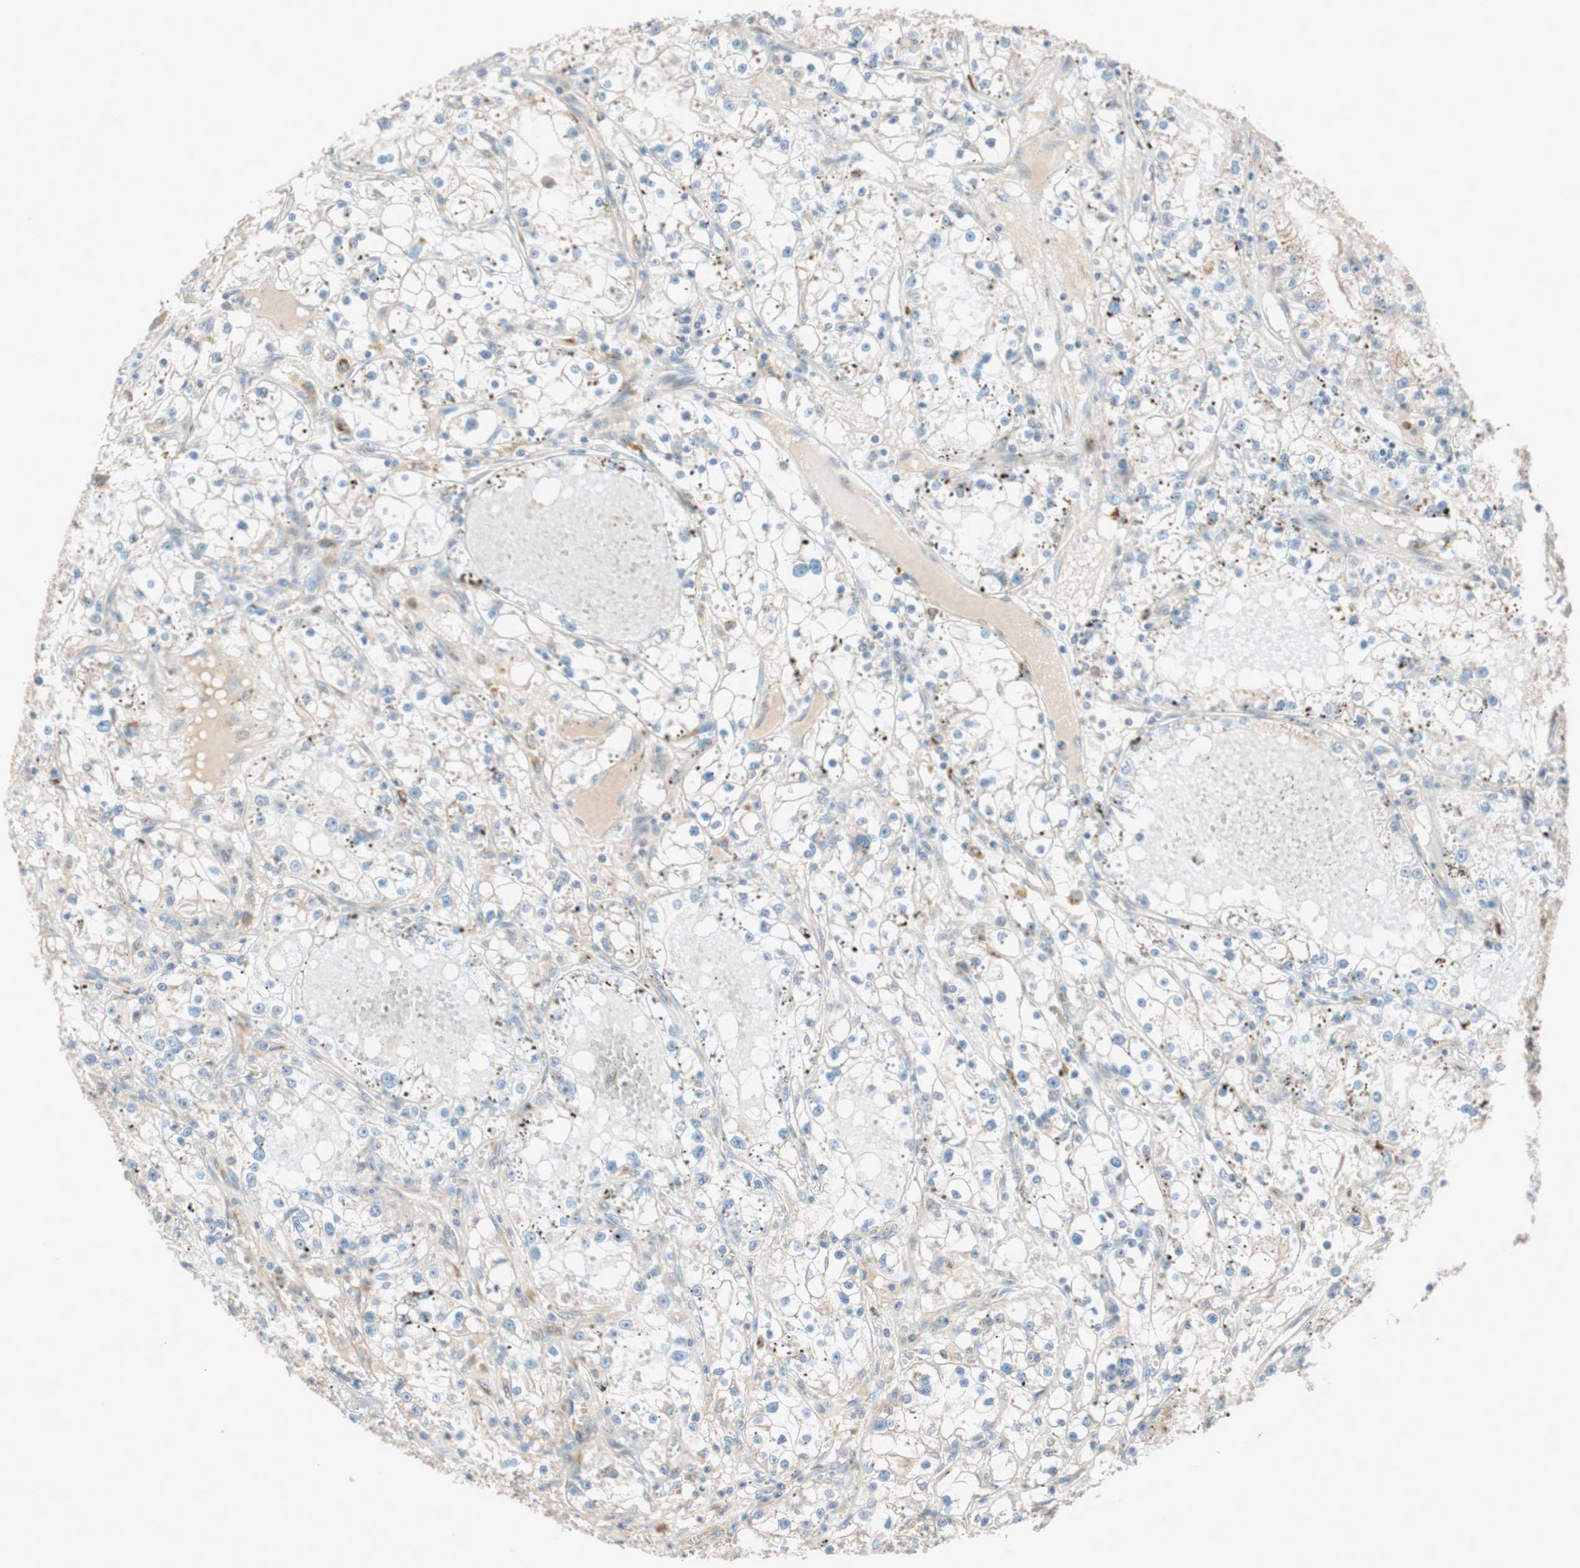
{"staining": {"intensity": "negative", "quantity": "none", "location": "none"}, "tissue": "renal cancer", "cell_type": "Tumor cells", "image_type": "cancer", "snomed": [{"axis": "morphology", "description": "Adenocarcinoma, NOS"}, {"axis": "topography", "description": "Kidney"}], "caption": "A micrograph of renal adenocarcinoma stained for a protein displays no brown staining in tumor cells. Brightfield microscopy of IHC stained with DAB (3,3'-diaminobenzidine) (brown) and hematoxylin (blue), captured at high magnification.", "gene": "EPHA6", "patient": {"sex": "male", "age": 56}}